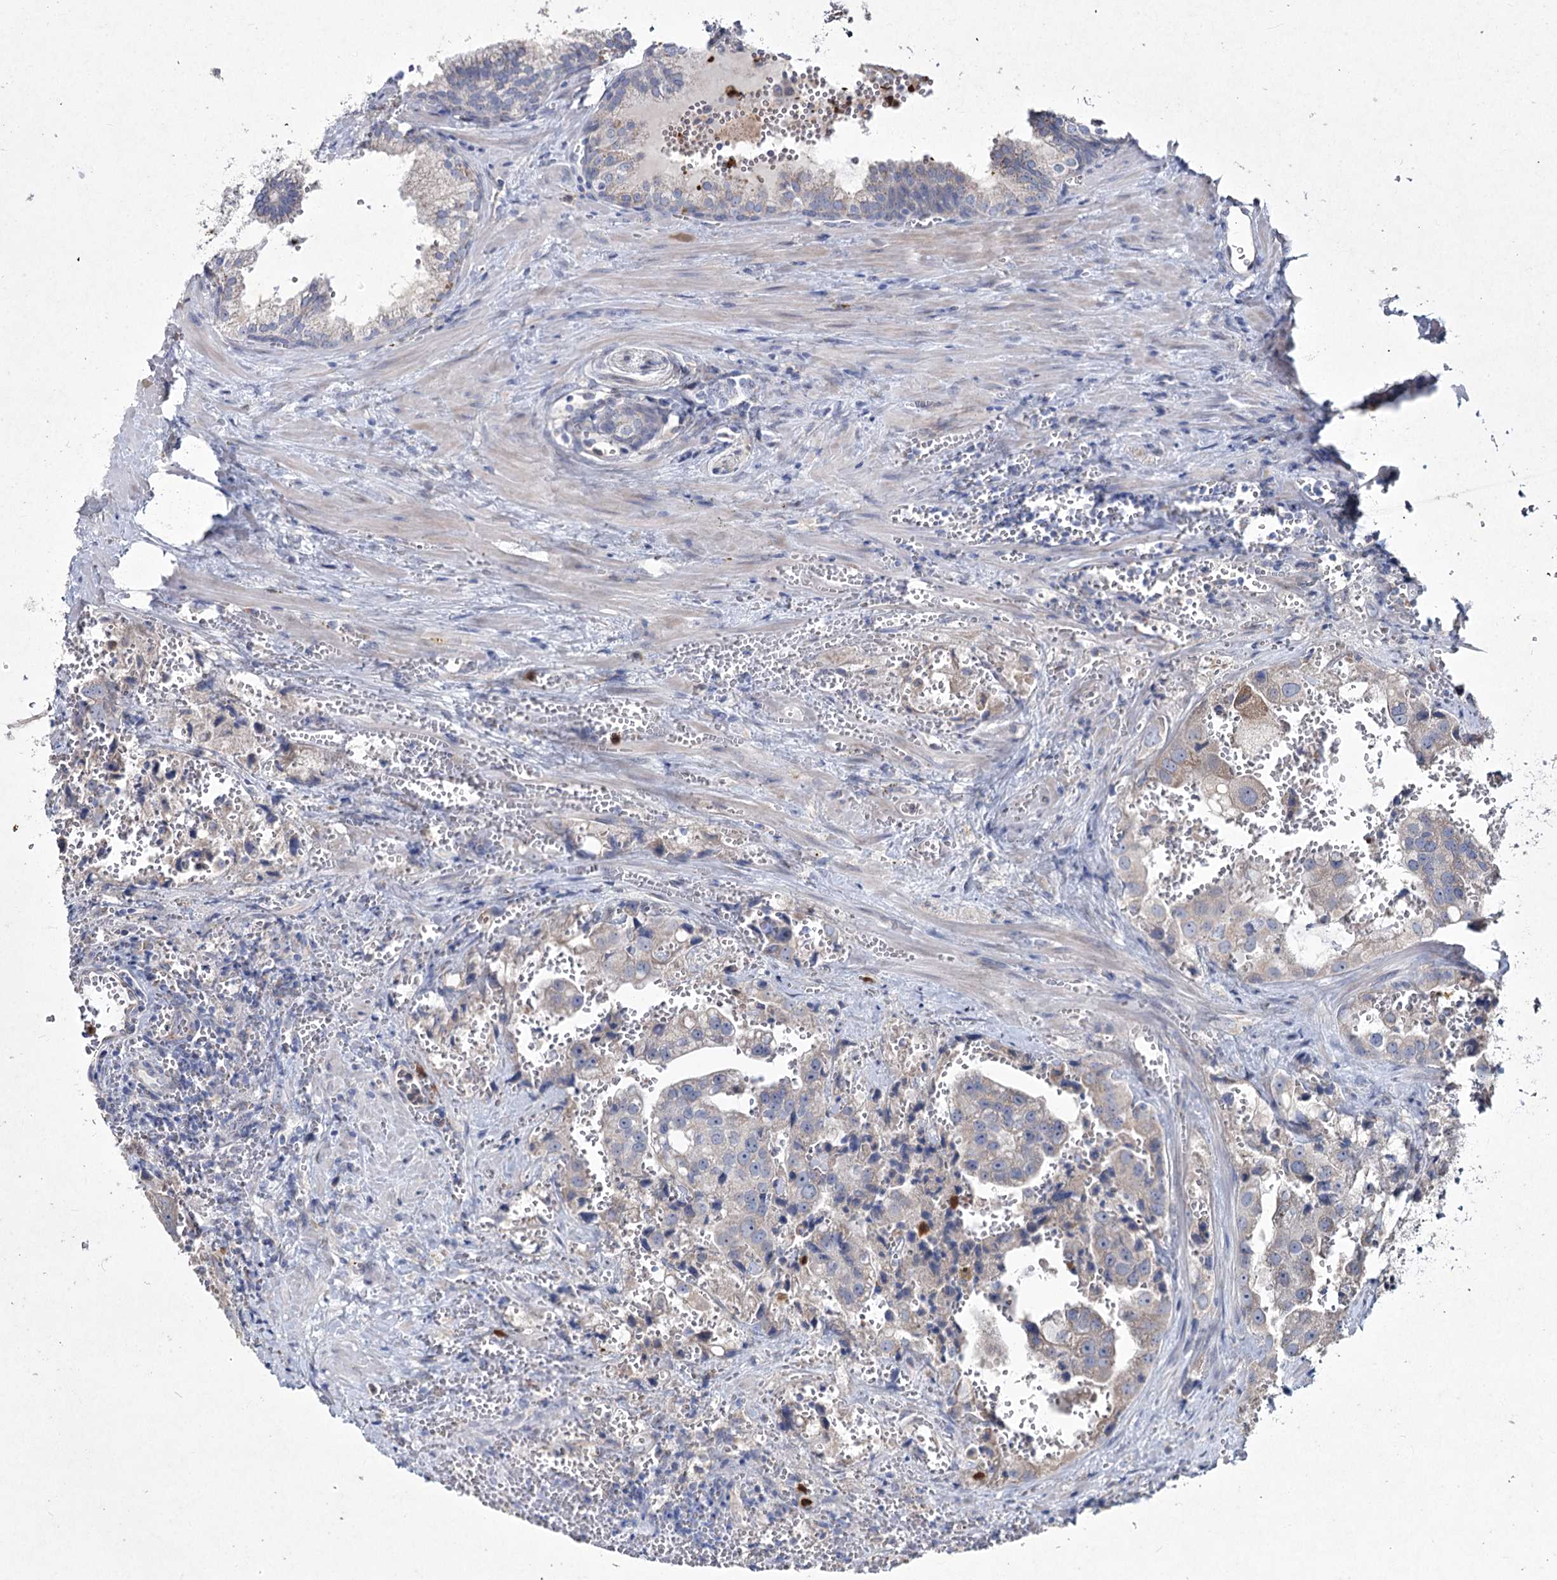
{"staining": {"intensity": "negative", "quantity": "none", "location": "none"}, "tissue": "prostate cancer", "cell_type": "Tumor cells", "image_type": "cancer", "snomed": [{"axis": "morphology", "description": "Adenocarcinoma, High grade"}, {"axis": "topography", "description": "Prostate"}], "caption": "This histopathology image is of high-grade adenocarcinoma (prostate) stained with IHC to label a protein in brown with the nuclei are counter-stained blue. There is no expression in tumor cells. (Immunohistochemistry (ihc), brightfield microscopy, high magnification).", "gene": "NIPAL4", "patient": {"sex": "male", "age": 68}}